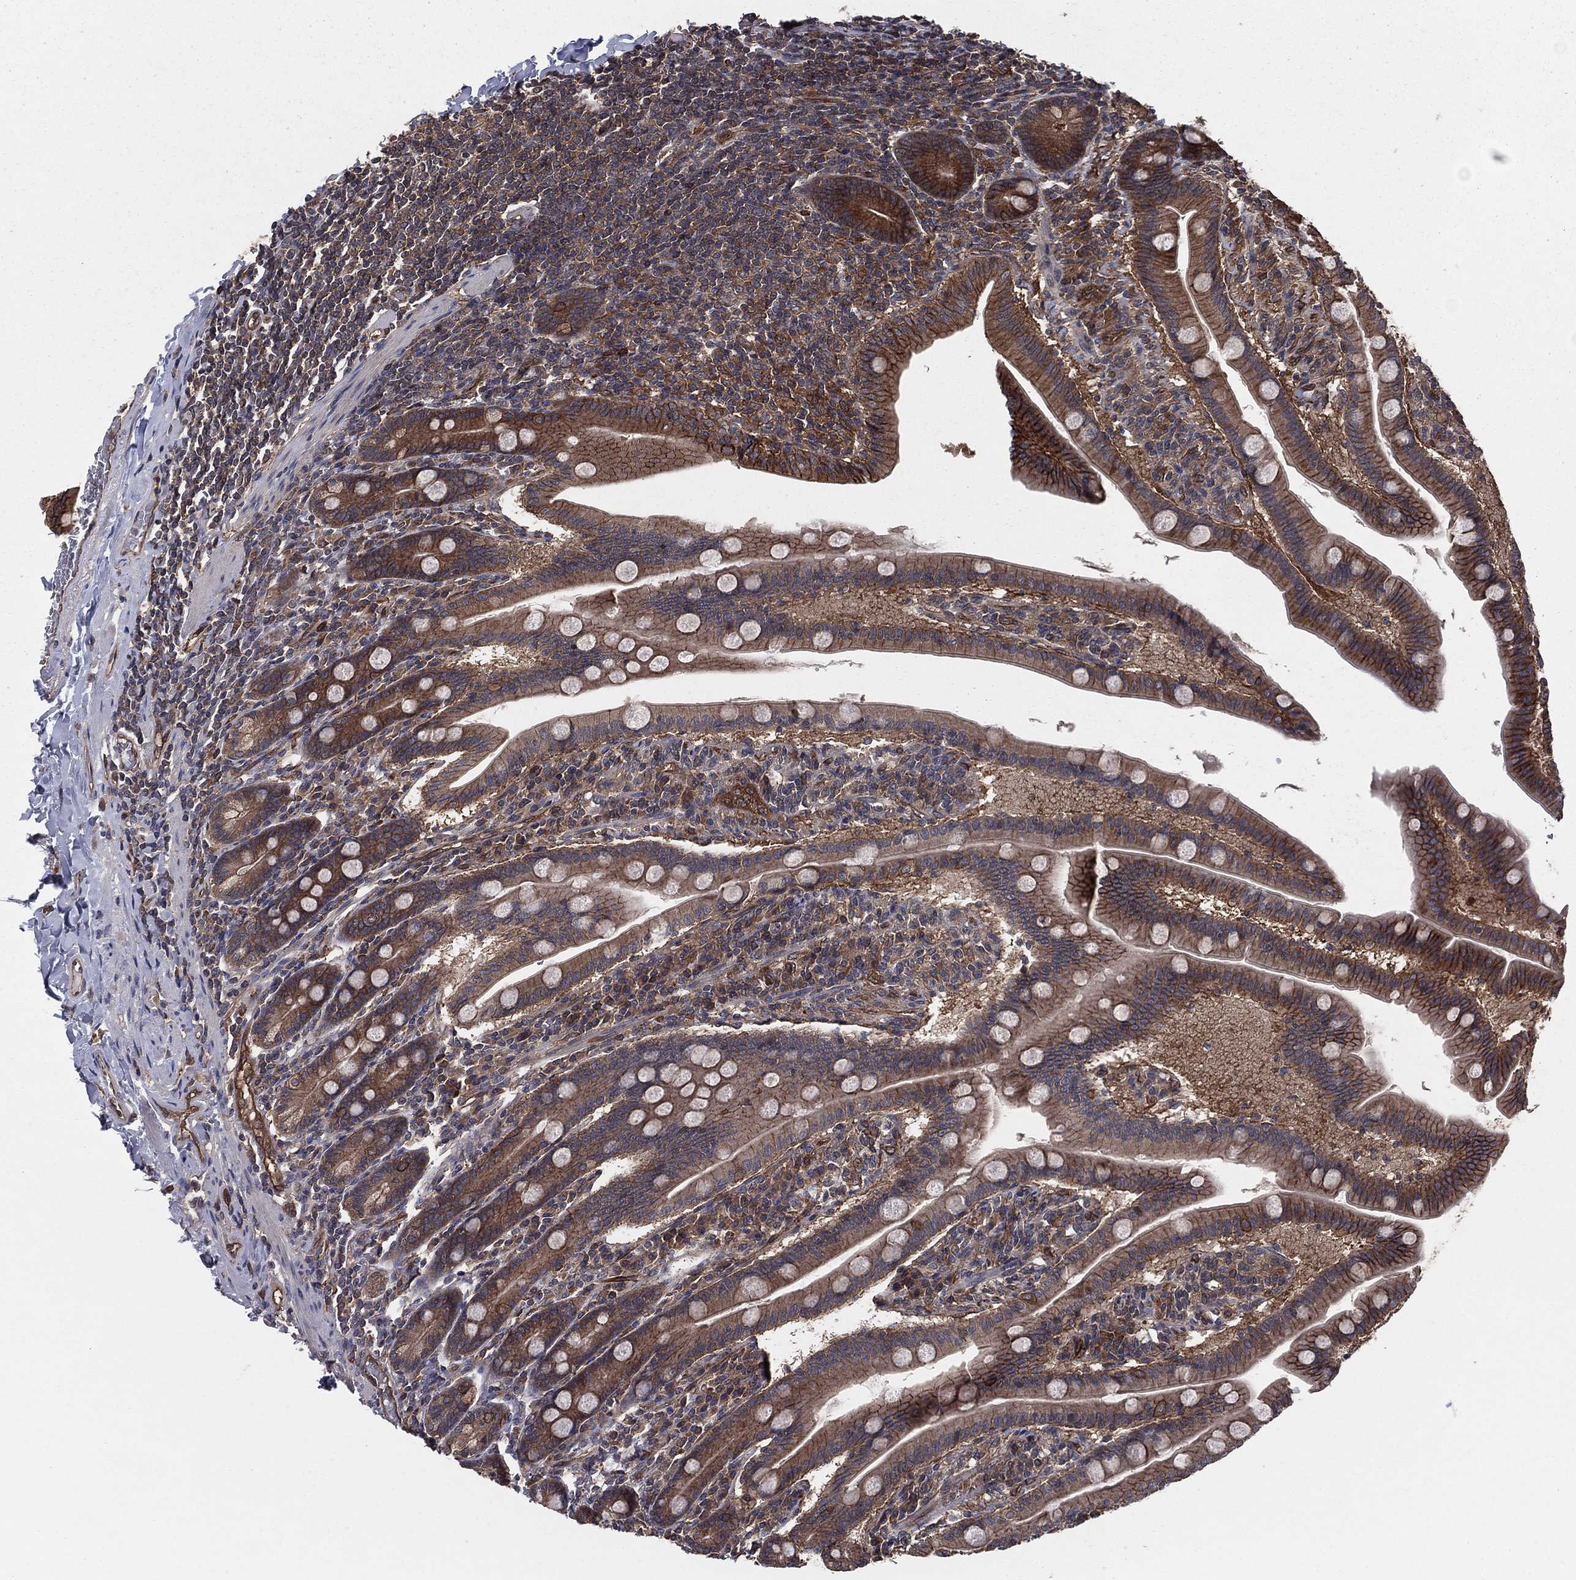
{"staining": {"intensity": "strong", "quantity": "25%-75%", "location": "cytoplasmic/membranous"}, "tissue": "small intestine", "cell_type": "Glandular cells", "image_type": "normal", "snomed": [{"axis": "morphology", "description": "Normal tissue, NOS"}, {"axis": "topography", "description": "Small intestine"}], "caption": "Protein positivity by immunohistochemistry reveals strong cytoplasmic/membranous positivity in approximately 25%-75% of glandular cells in normal small intestine.", "gene": "CERT1", "patient": {"sex": "male", "age": 66}}